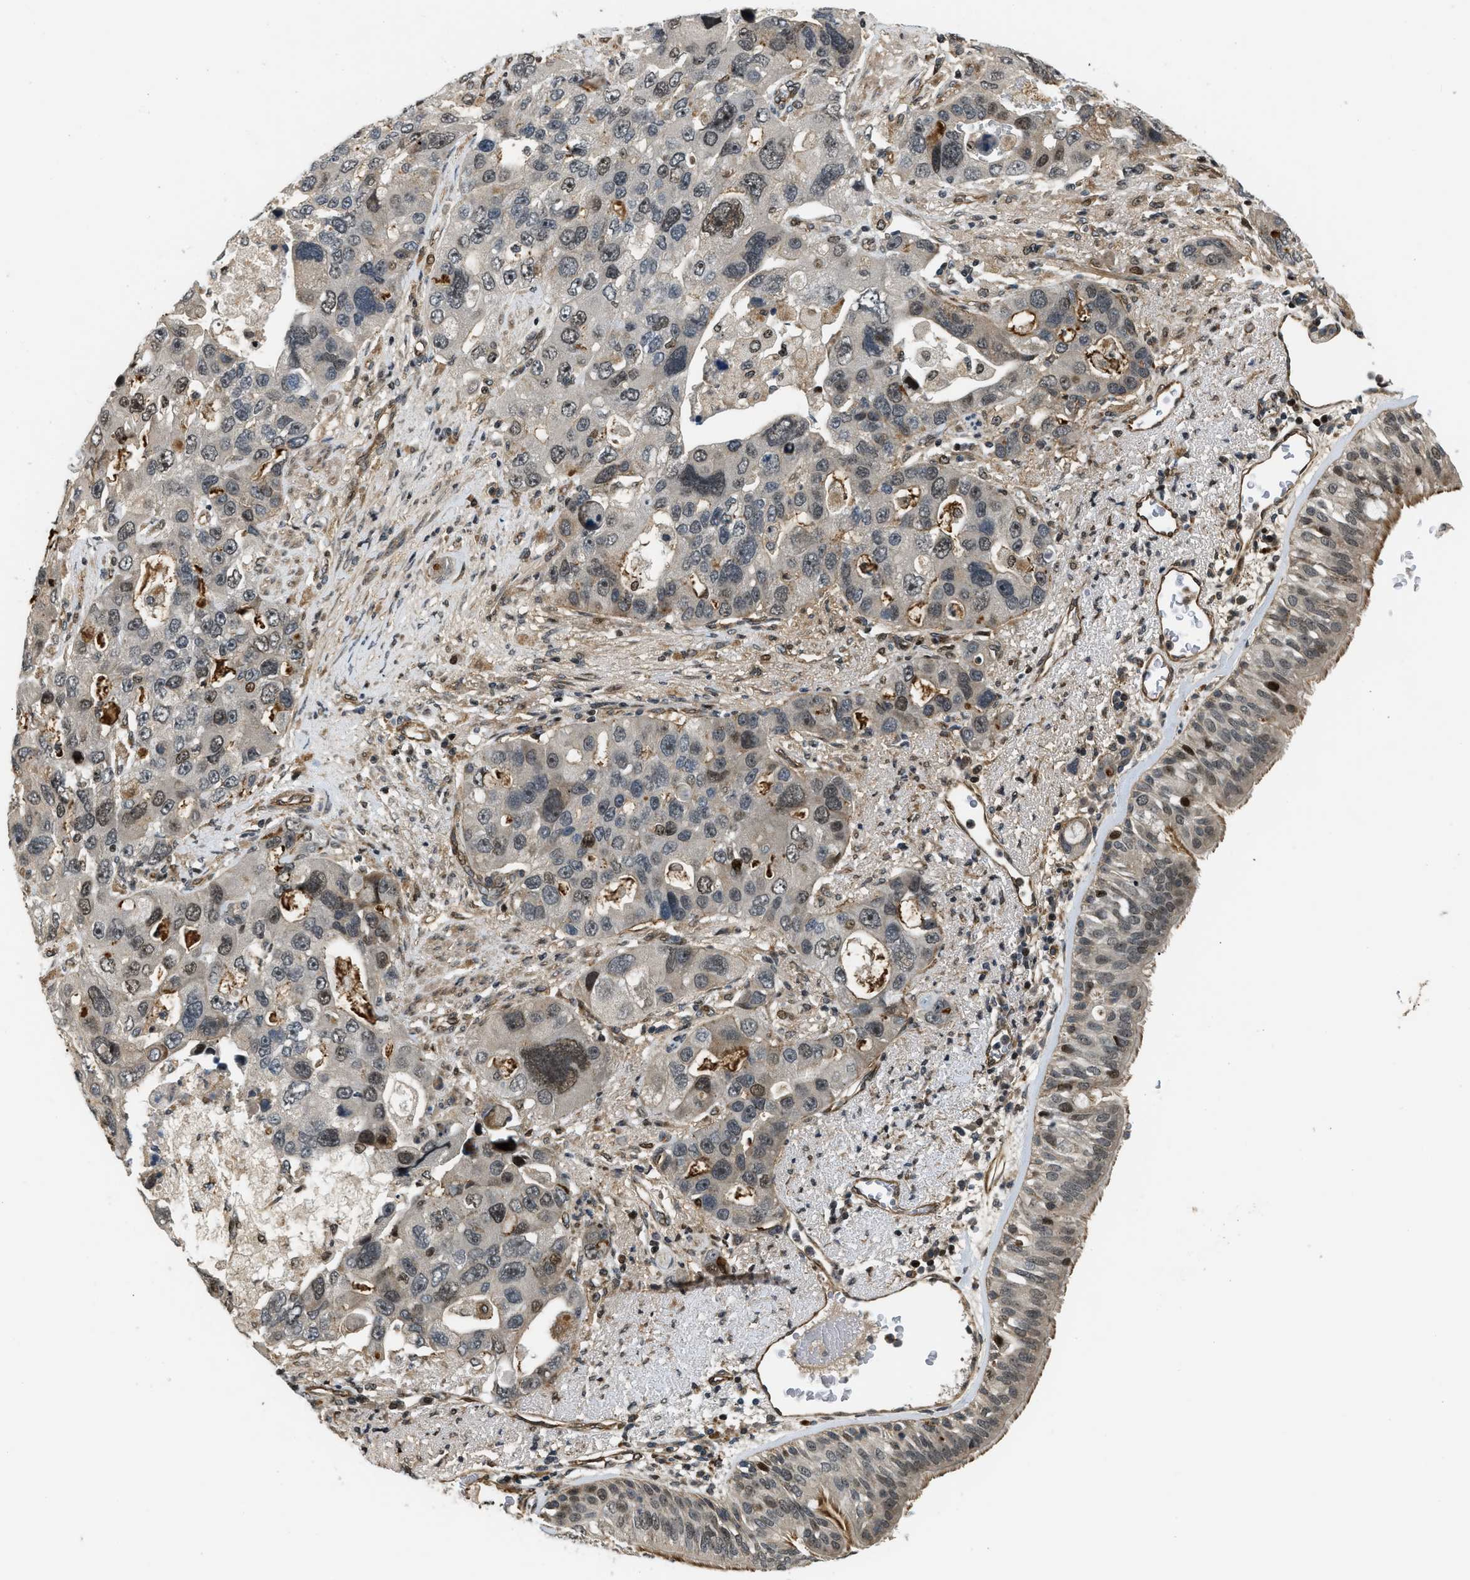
{"staining": {"intensity": "moderate", "quantity": "<25%", "location": "cytoplasmic/membranous,nuclear"}, "tissue": "bronchus", "cell_type": "Respiratory epithelial cells", "image_type": "normal", "snomed": [{"axis": "morphology", "description": "Normal tissue, NOS"}, {"axis": "morphology", "description": "Adenocarcinoma, NOS"}, {"axis": "morphology", "description": "Adenocarcinoma, metastatic, NOS"}, {"axis": "topography", "description": "Lymph node"}, {"axis": "topography", "description": "Bronchus"}, {"axis": "topography", "description": "Lung"}], "caption": "Bronchus stained for a protein (brown) reveals moderate cytoplasmic/membranous,nuclear positive positivity in about <25% of respiratory epithelial cells.", "gene": "LTA4H", "patient": {"sex": "female", "age": 54}}